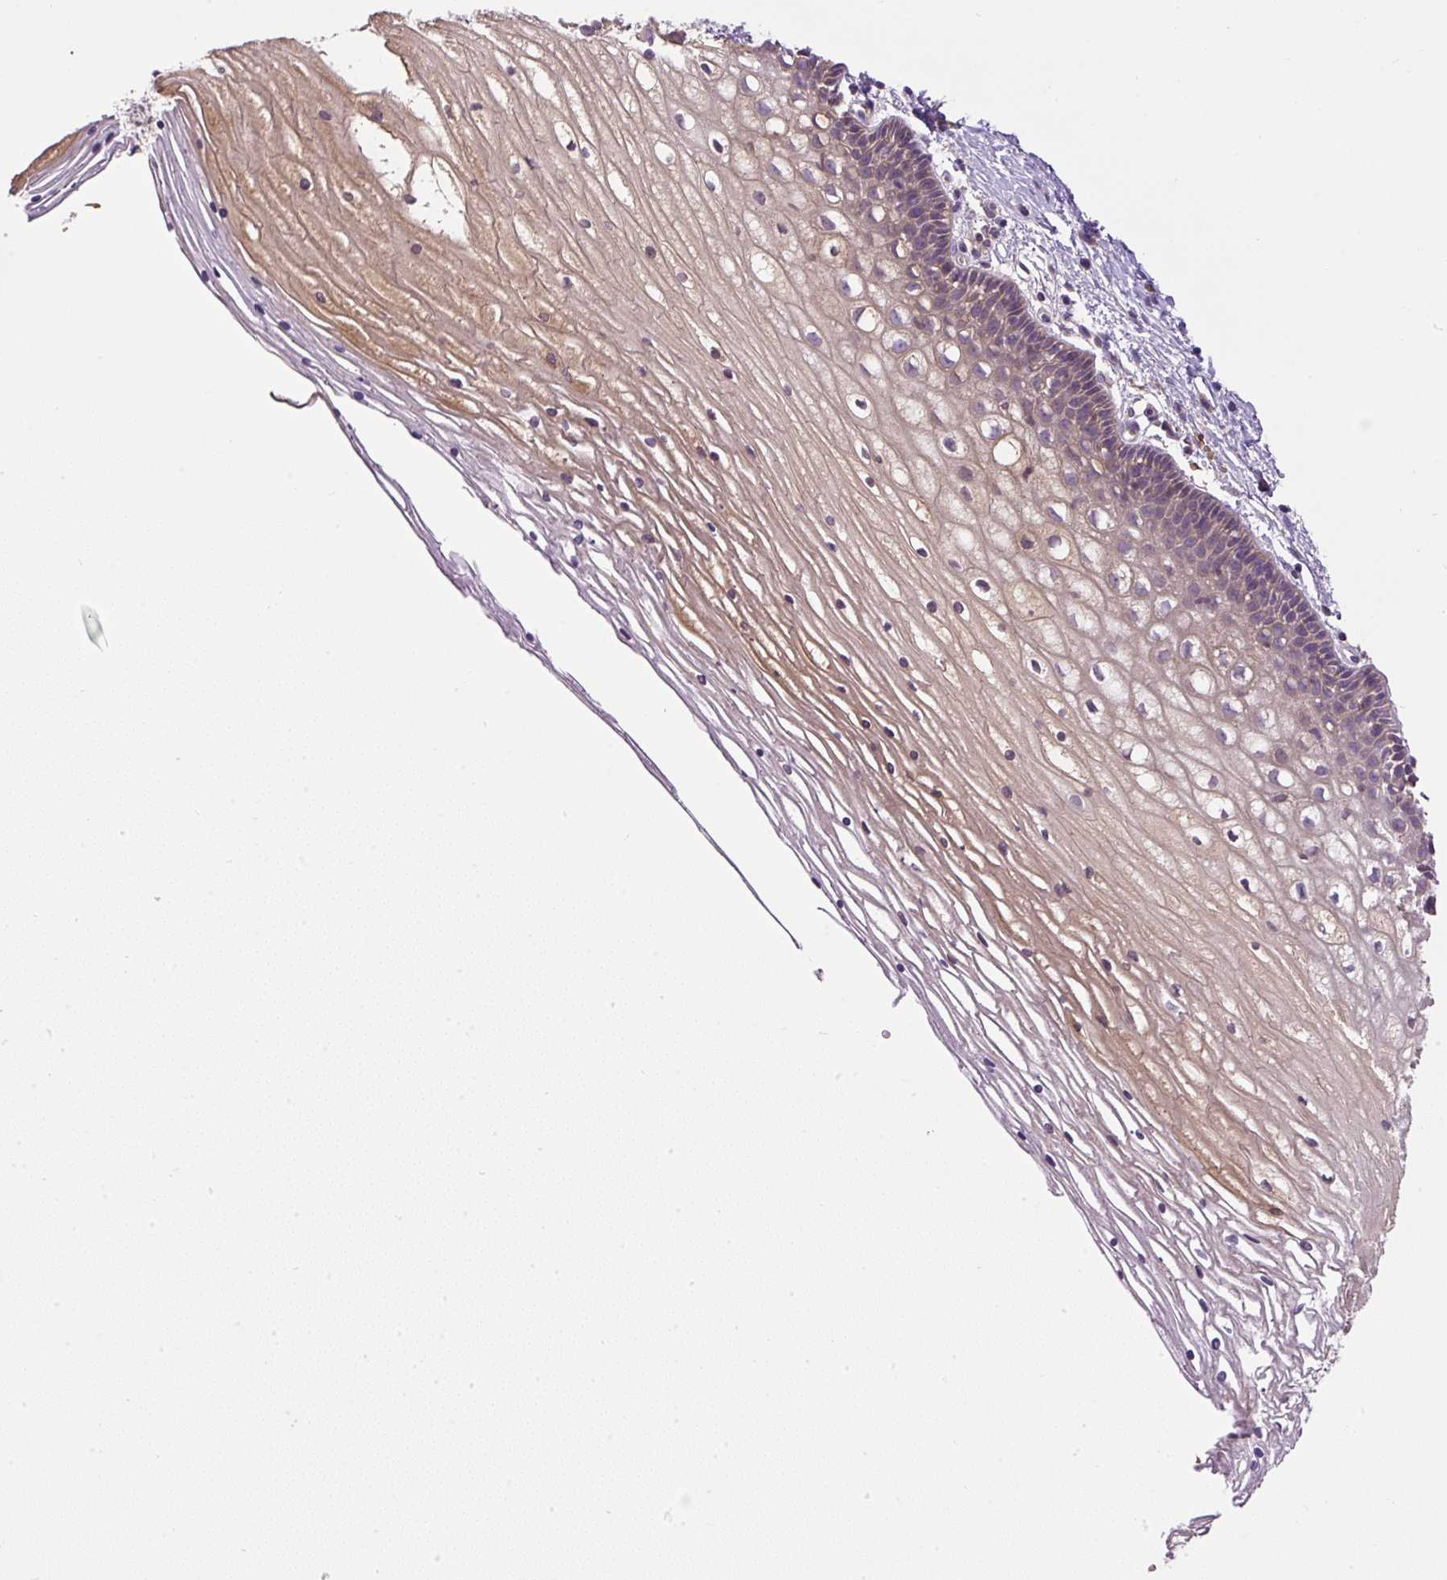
{"staining": {"intensity": "weak", "quantity": "<25%", "location": "cytoplasmic/membranous"}, "tissue": "cervix", "cell_type": "Squamous epithelial cells", "image_type": "normal", "snomed": [{"axis": "morphology", "description": "Normal tissue, NOS"}, {"axis": "topography", "description": "Cervix"}], "caption": "Micrograph shows no protein expression in squamous epithelial cells of benign cervix. Nuclei are stained in blue.", "gene": "CXCL13", "patient": {"sex": "female", "age": 36}}